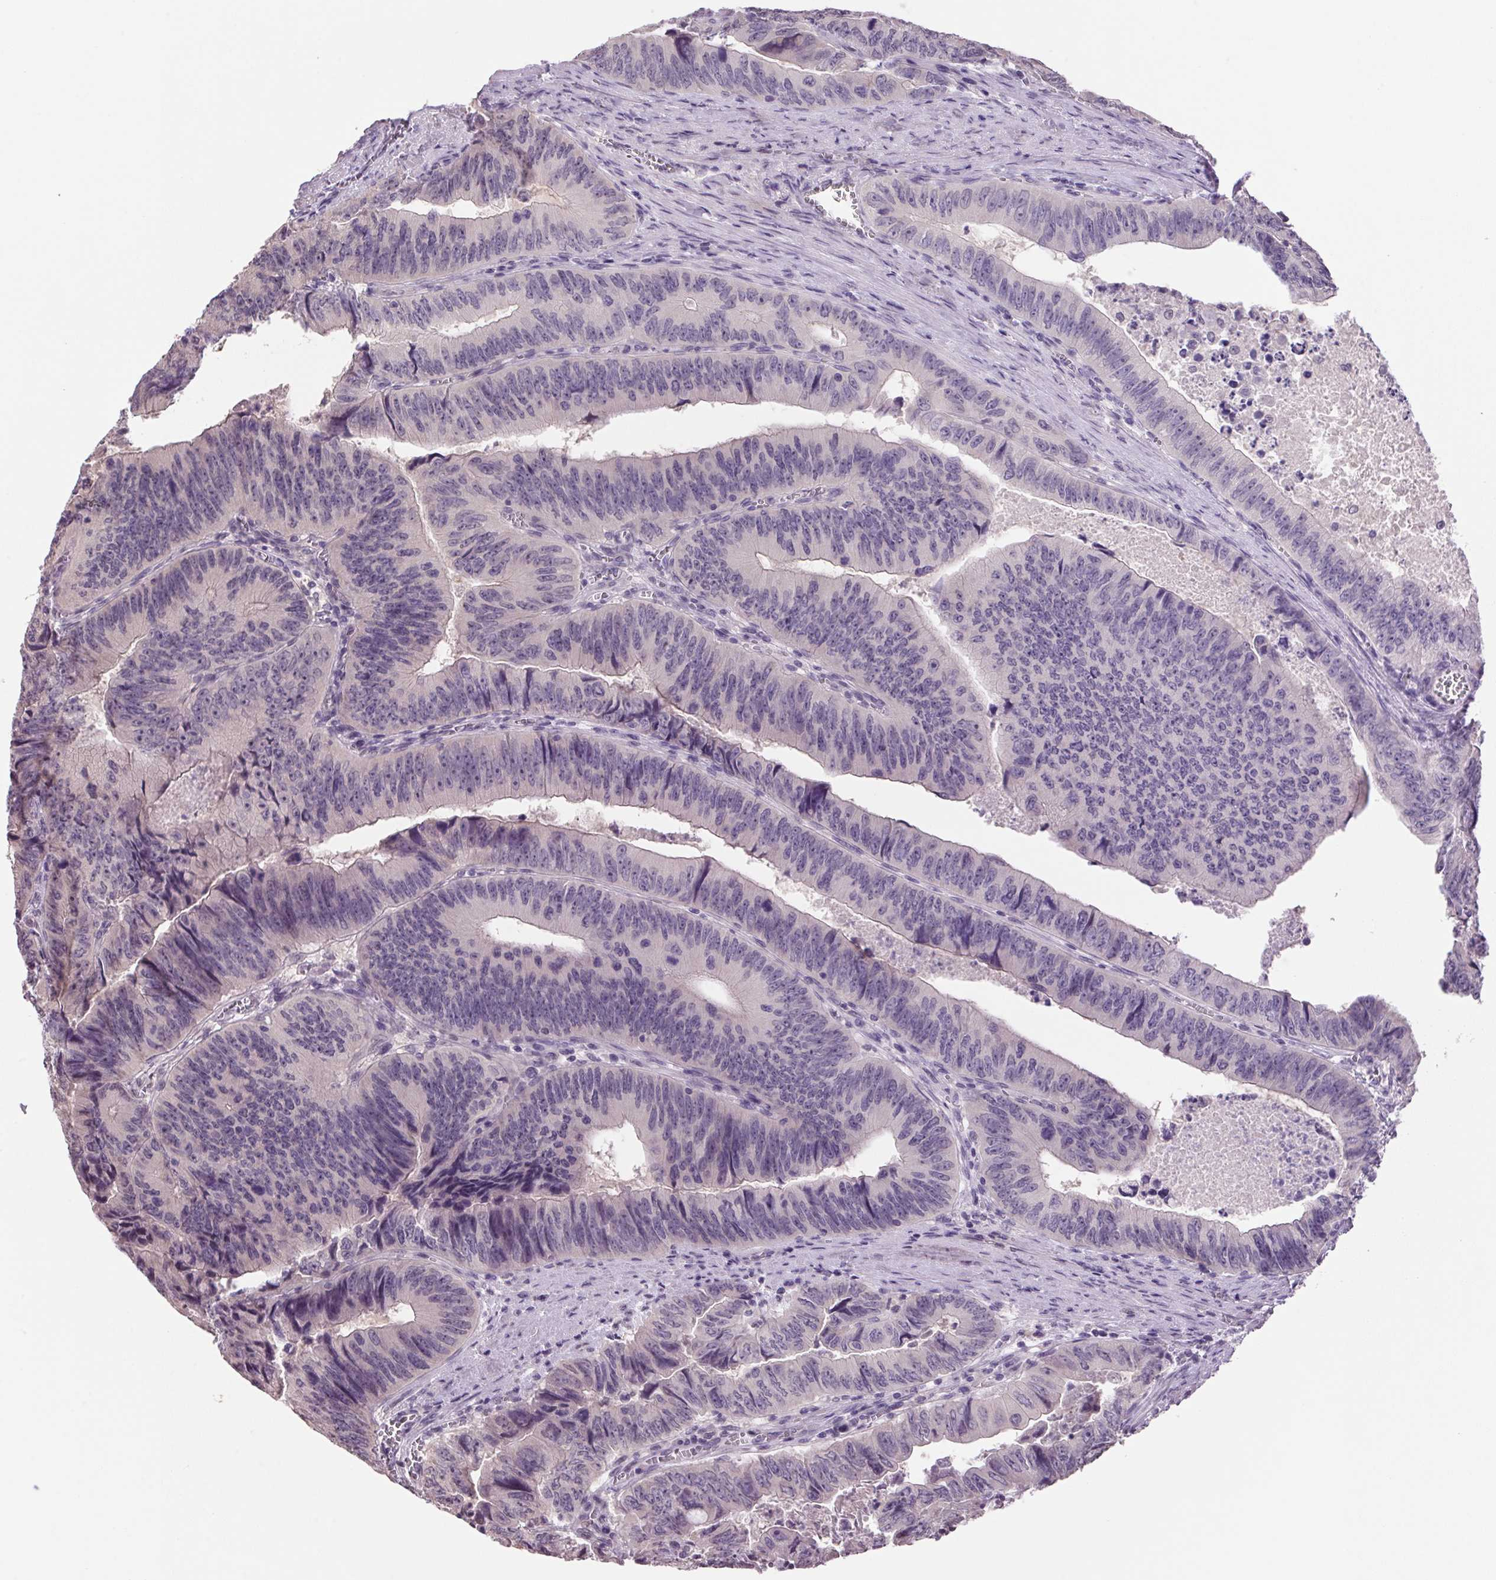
{"staining": {"intensity": "negative", "quantity": "none", "location": "none"}, "tissue": "colorectal cancer", "cell_type": "Tumor cells", "image_type": "cancer", "snomed": [{"axis": "morphology", "description": "Adenocarcinoma, NOS"}, {"axis": "topography", "description": "Colon"}], "caption": "Immunohistochemical staining of human colorectal cancer shows no significant positivity in tumor cells. (Immunohistochemistry (ihc), brightfield microscopy, high magnification).", "gene": "VWA3B", "patient": {"sex": "female", "age": 84}}